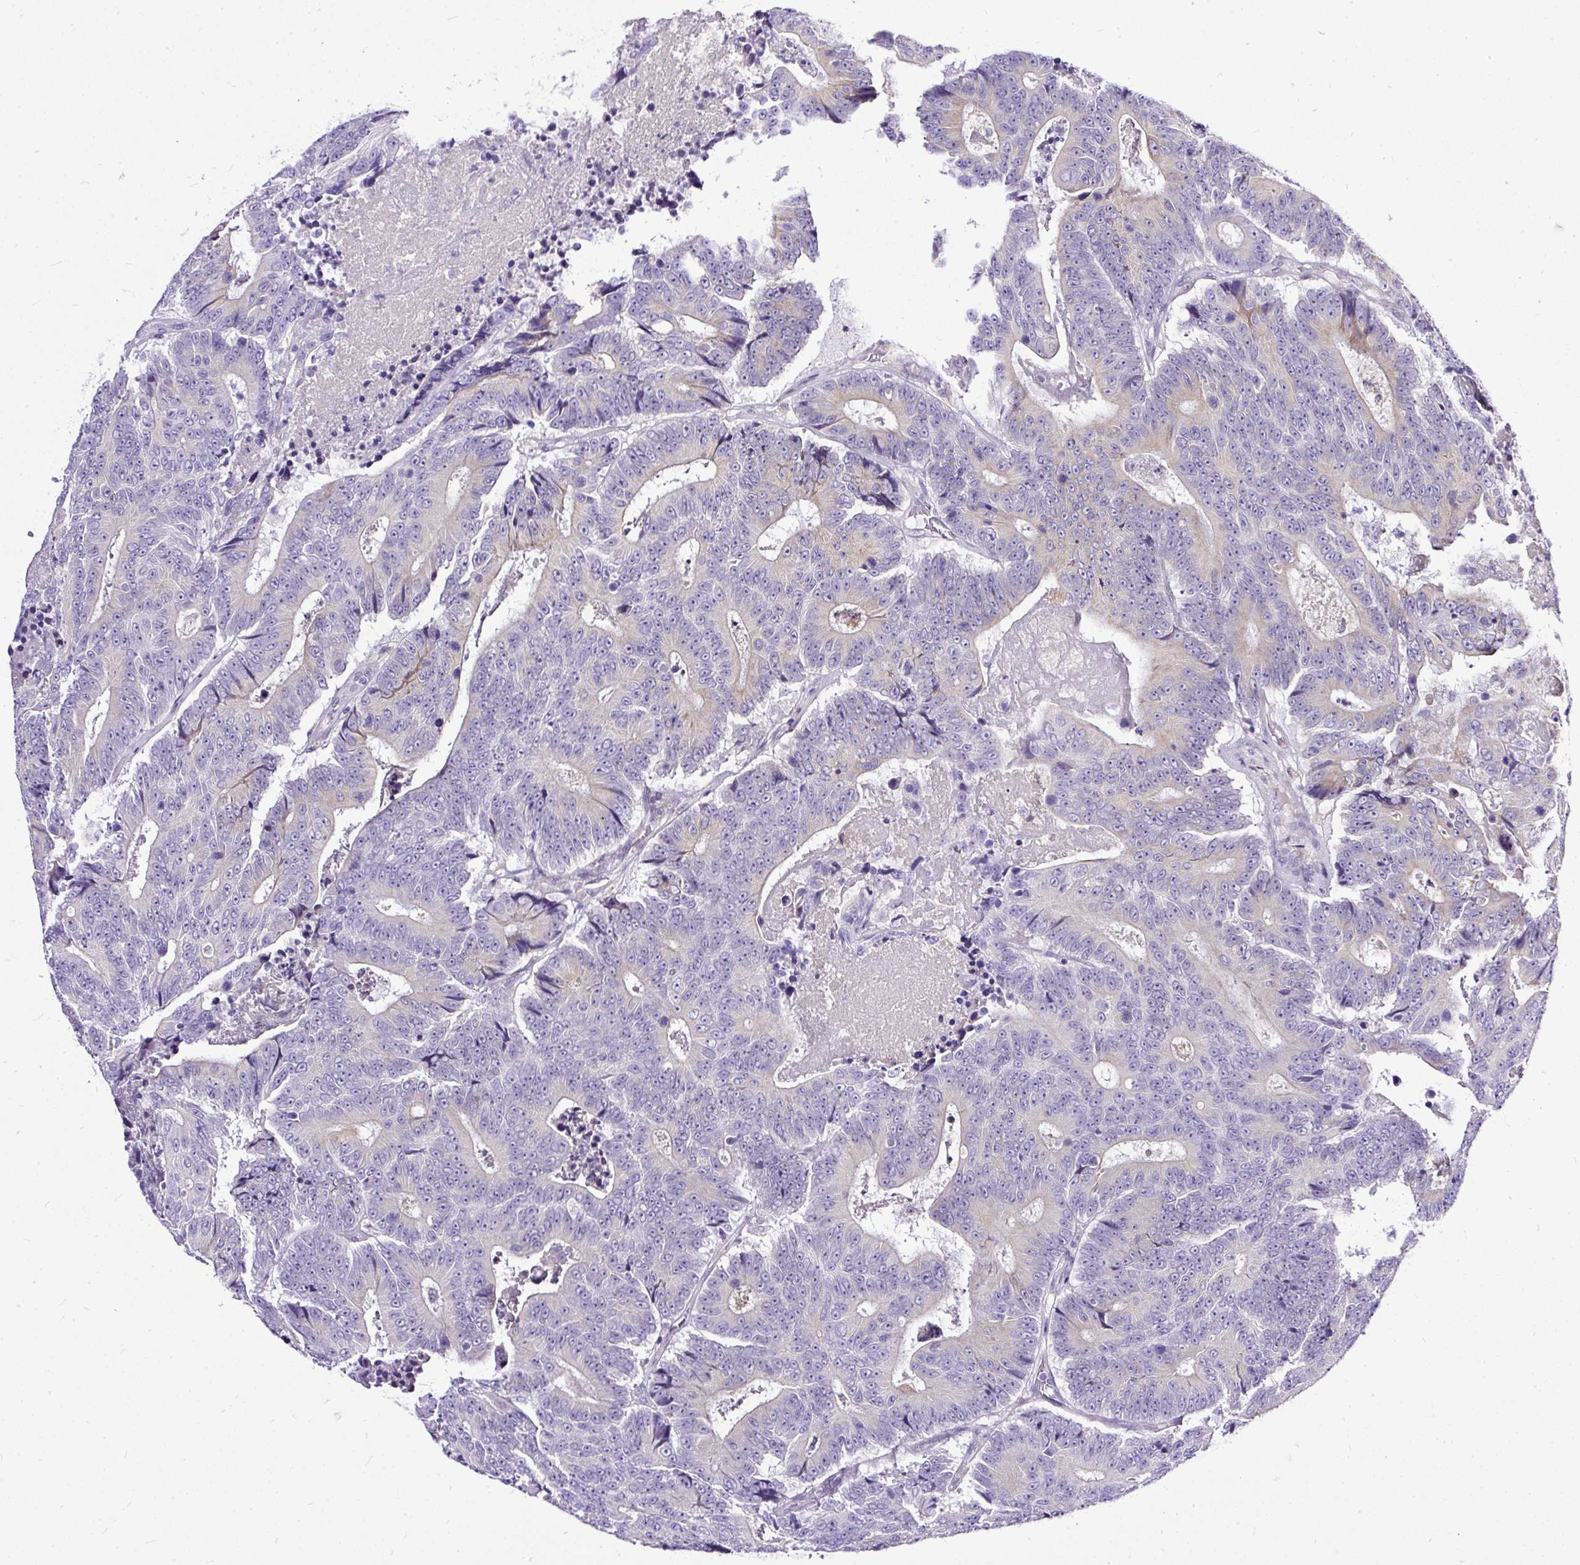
{"staining": {"intensity": "weak", "quantity": "<25%", "location": "cytoplasmic/membranous"}, "tissue": "colorectal cancer", "cell_type": "Tumor cells", "image_type": "cancer", "snomed": [{"axis": "morphology", "description": "Adenocarcinoma, NOS"}, {"axis": "topography", "description": "Colon"}], "caption": "This is a photomicrograph of IHC staining of colorectal adenocarcinoma, which shows no staining in tumor cells. Brightfield microscopy of immunohistochemistry (IHC) stained with DAB (3,3'-diaminobenzidine) (brown) and hematoxylin (blue), captured at high magnification.", "gene": "AMFR", "patient": {"sex": "male", "age": 83}}